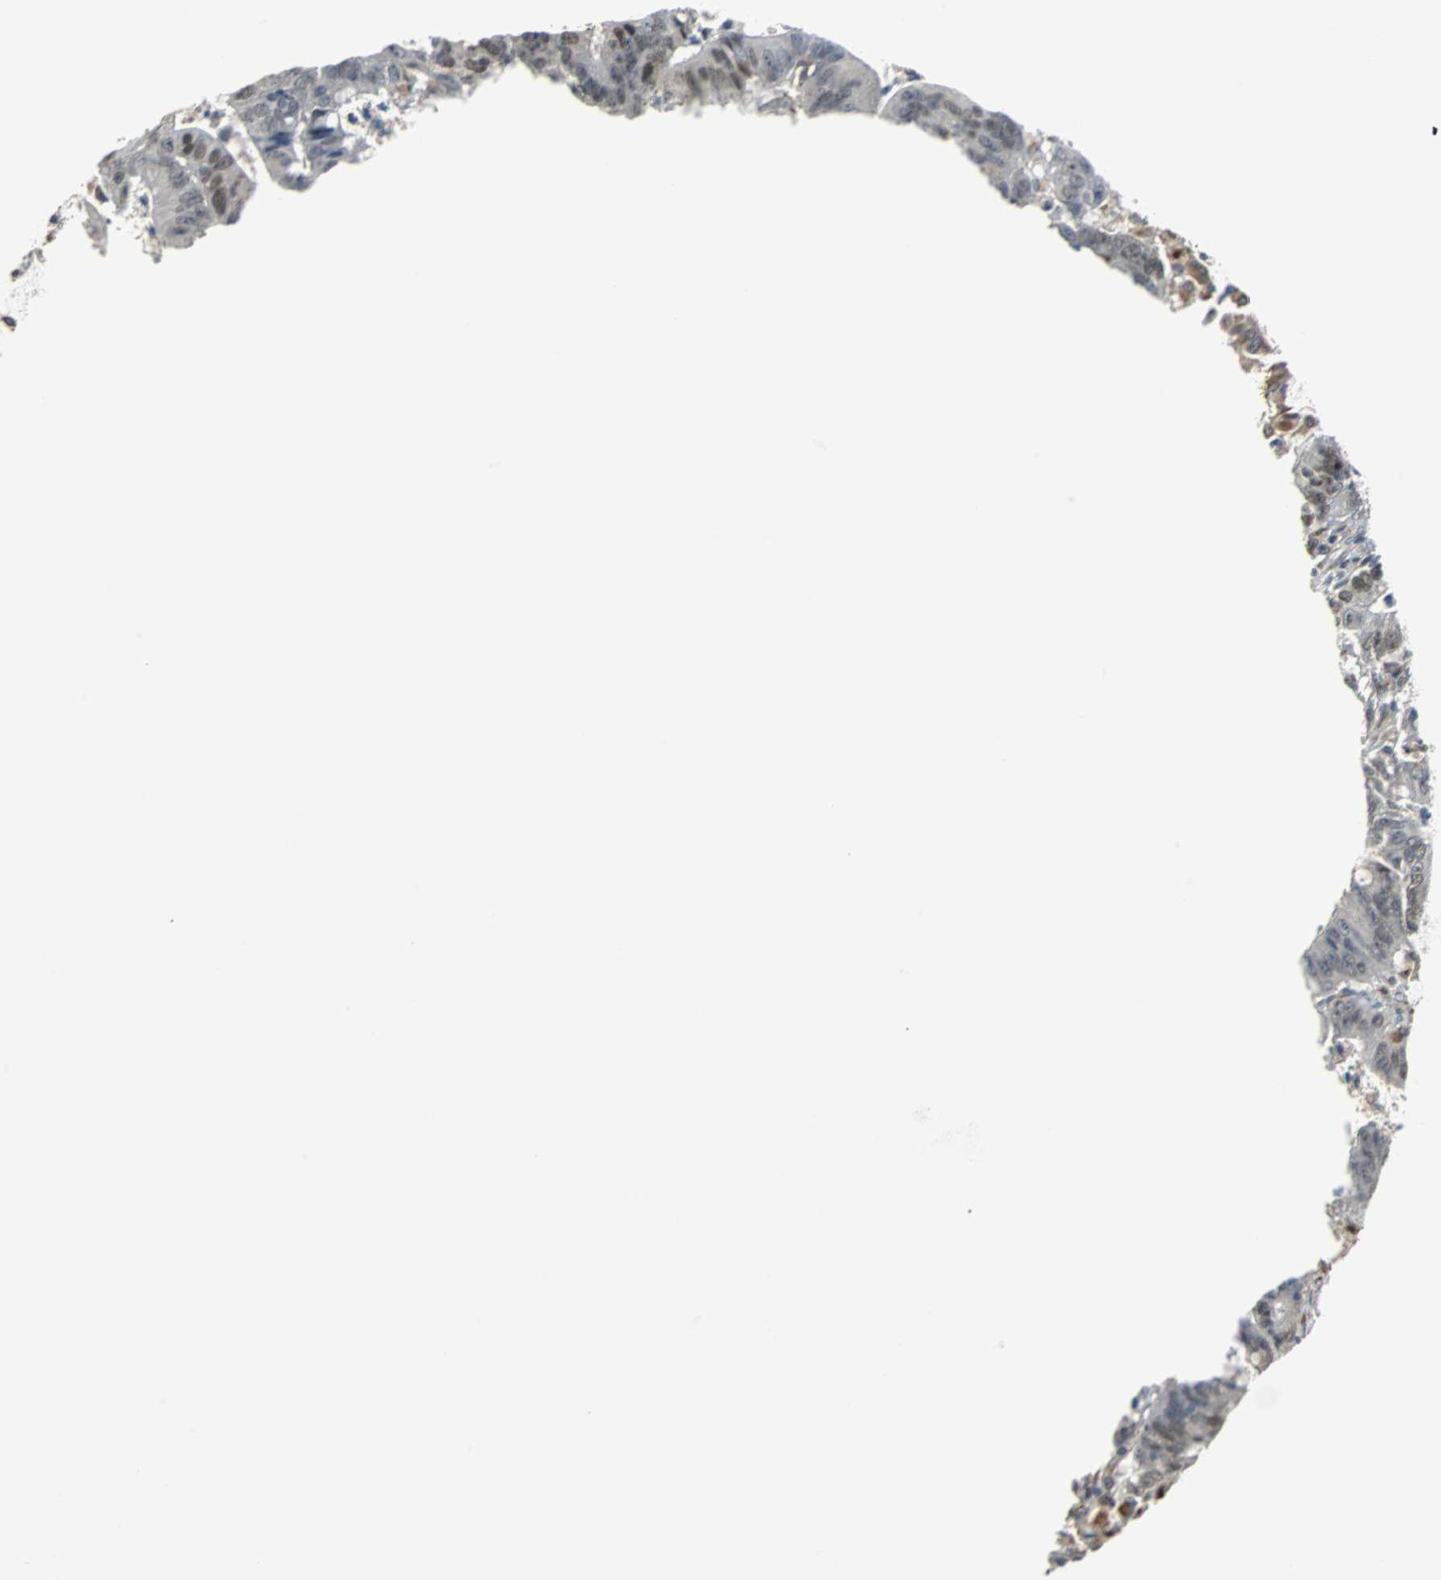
{"staining": {"intensity": "moderate", "quantity": "25%-75%", "location": "nuclear"}, "tissue": "colorectal cancer", "cell_type": "Tumor cells", "image_type": "cancer", "snomed": [{"axis": "morphology", "description": "Adenocarcinoma, NOS"}, {"axis": "topography", "description": "Colon"}], "caption": "Immunohistochemistry staining of adenocarcinoma (colorectal), which displays medium levels of moderate nuclear staining in about 25%-75% of tumor cells indicating moderate nuclear protein expression. The staining was performed using DAB (brown) for protein detection and nuclei were counterstained in hematoxylin (blue).", "gene": "HLX", "patient": {"sex": "male", "age": 45}}